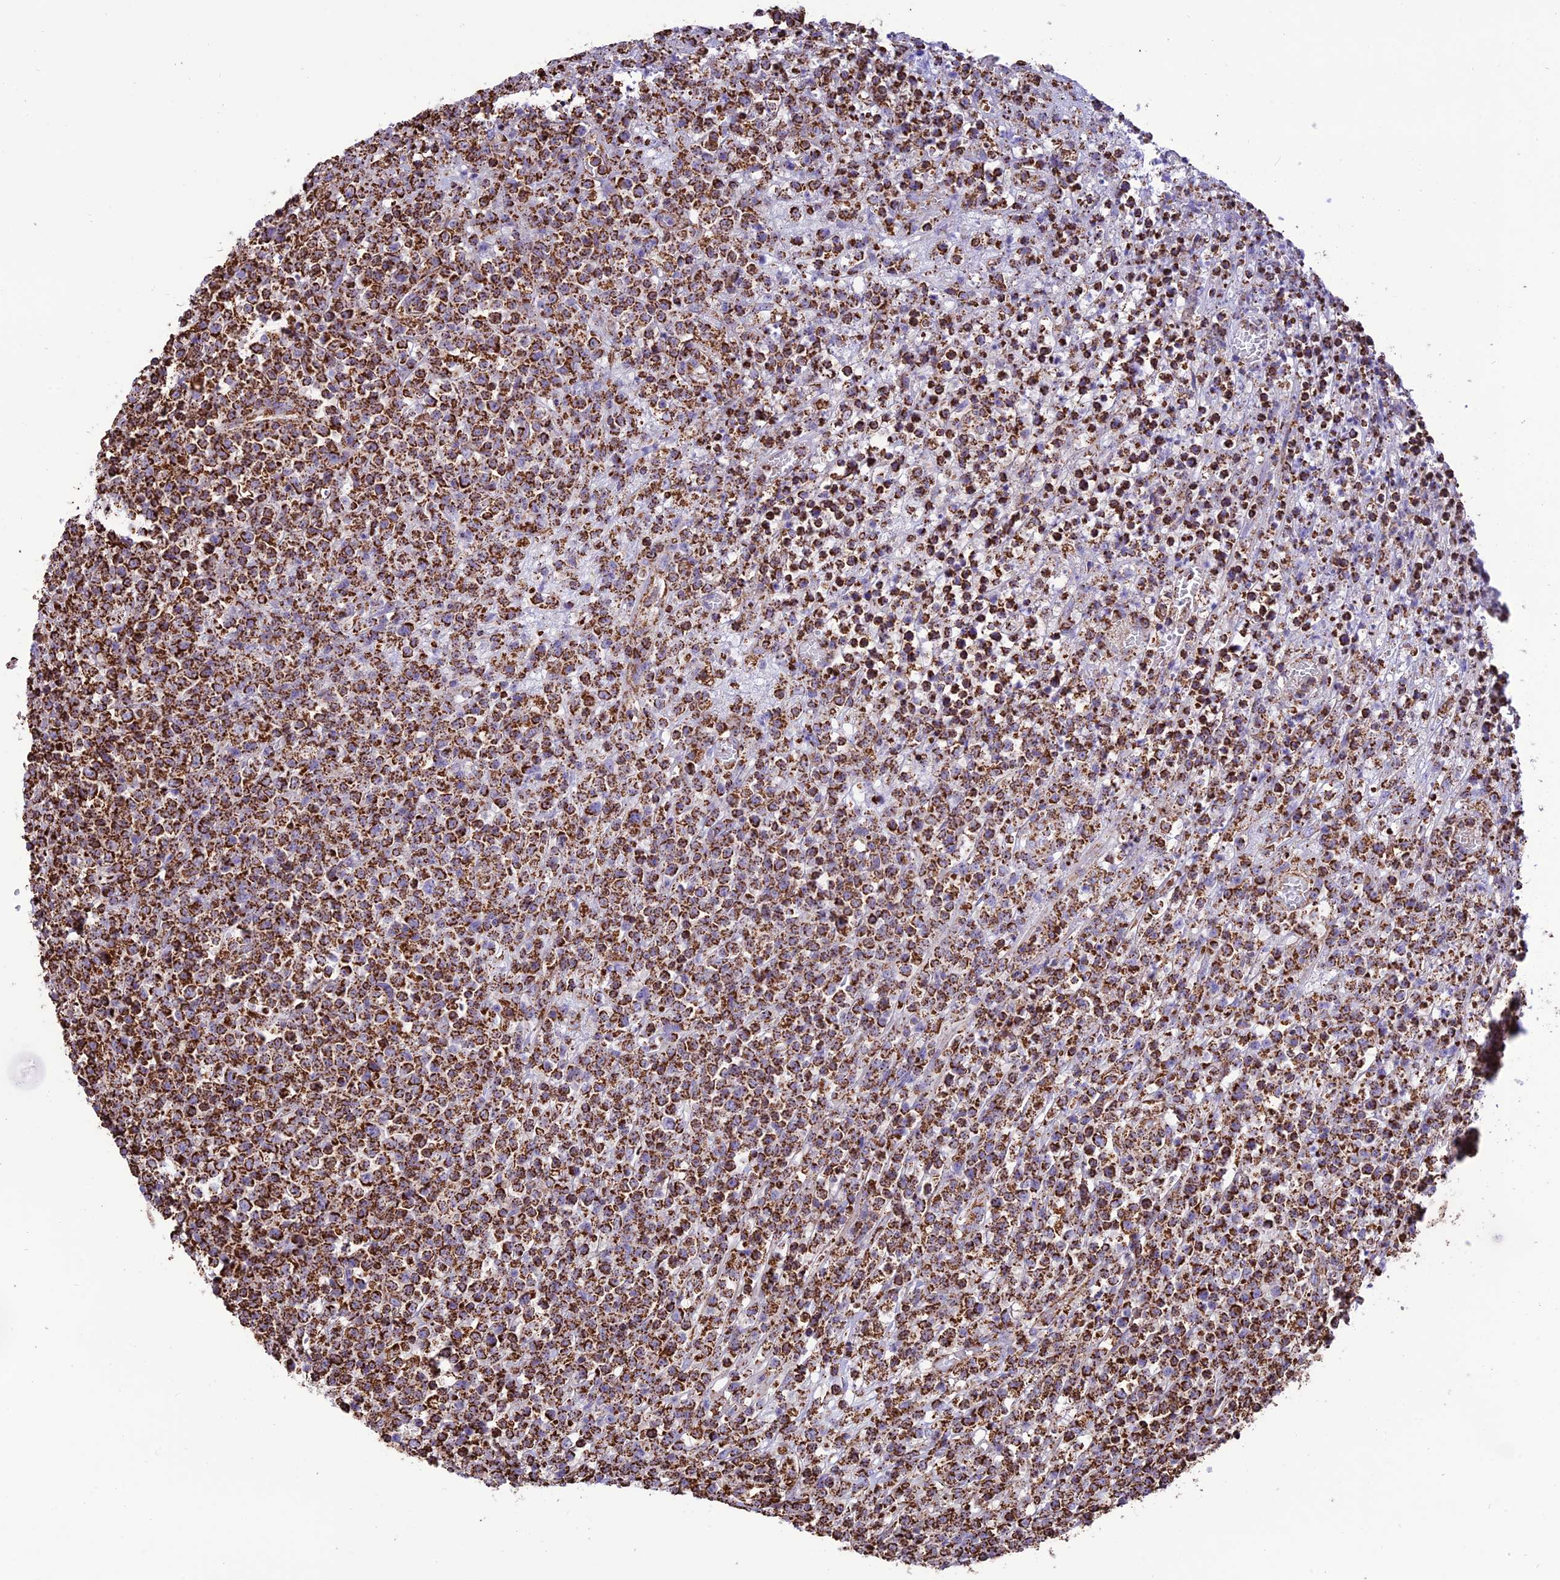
{"staining": {"intensity": "strong", "quantity": ">75%", "location": "cytoplasmic/membranous"}, "tissue": "lymphoma", "cell_type": "Tumor cells", "image_type": "cancer", "snomed": [{"axis": "morphology", "description": "Malignant lymphoma, non-Hodgkin's type, High grade"}, {"axis": "topography", "description": "Colon"}], "caption": "There is high levels of strong cytoplasmic/membranous positivity in tumor cells of high-grade malignant lymphoma, non-Hodgkin's type, as demonstrated by immunohistochemical staining (brown color).", "gene": "NDUFAF1", "patient": {"sex": "female", "age": 53}}